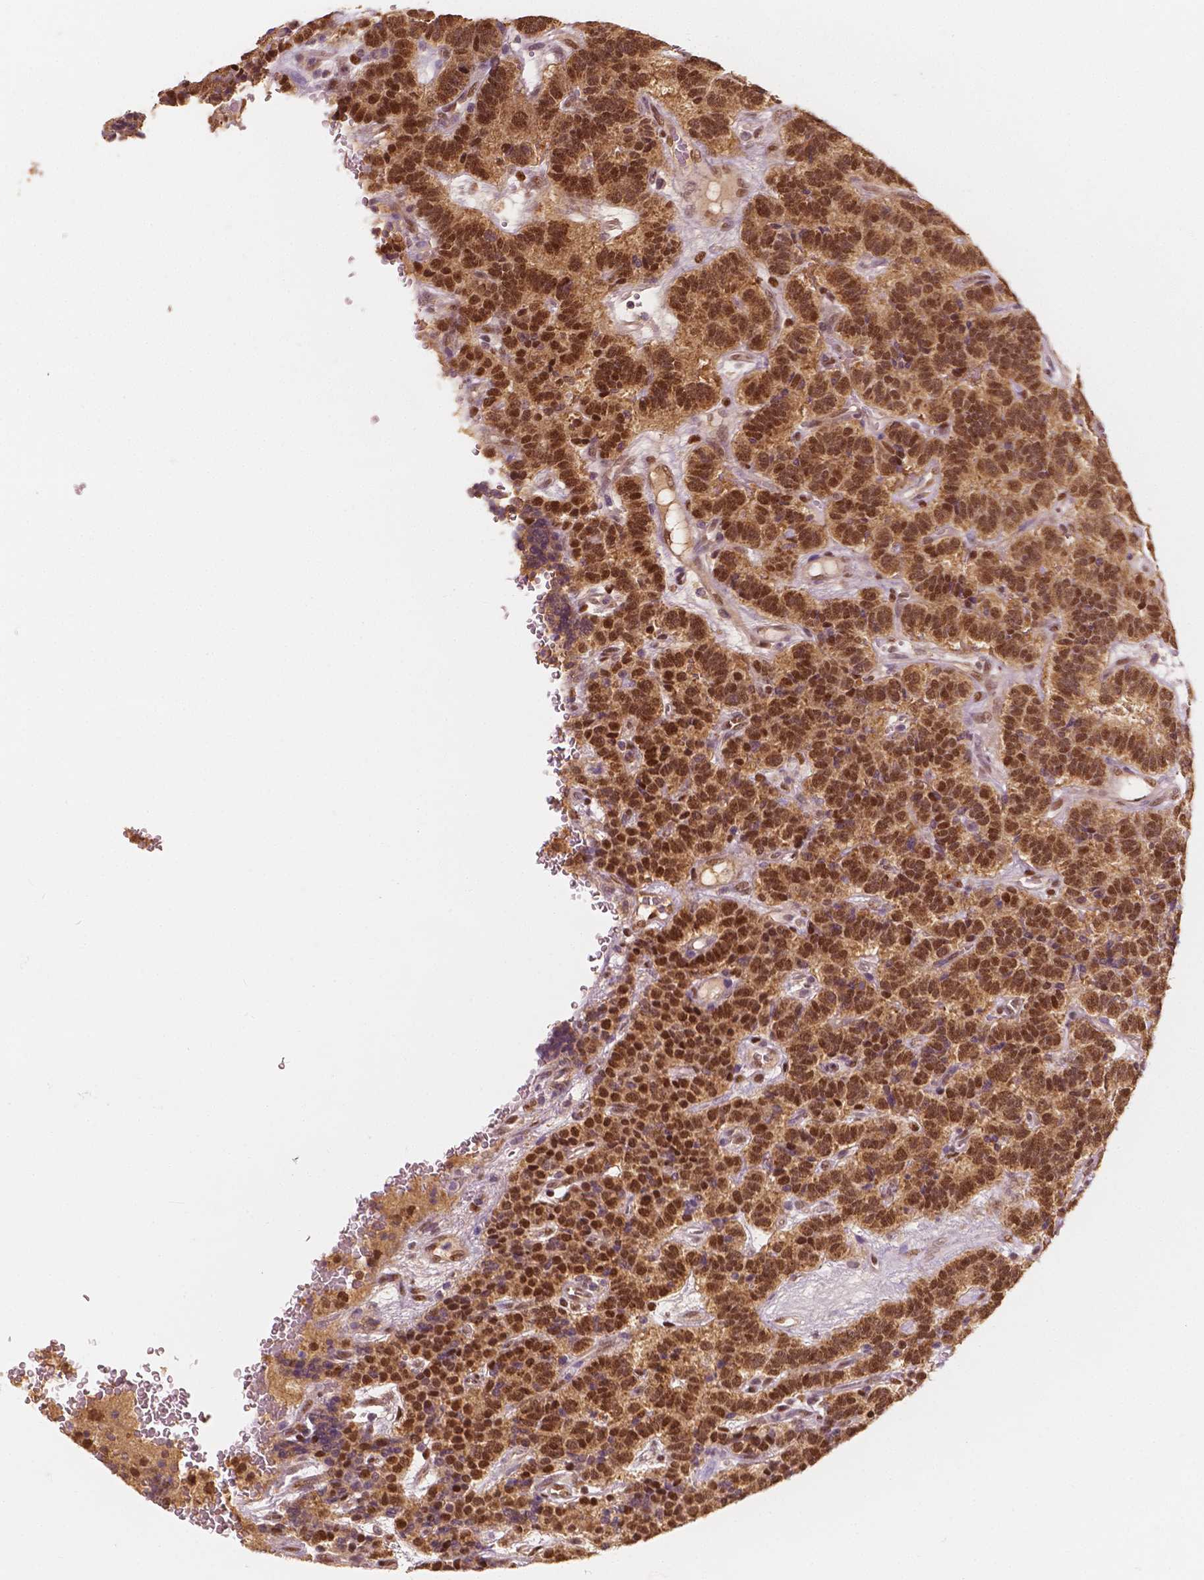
{"staining": {"intensity": "moderate", "quantity": ">75%", "location": "cytoplasmic/membranous,nuclear"}, "tissue": "carcinoid", "cell_type": "Tumor cells", "image_type": "cancer", "snomed": [{"axis": "morphology", "description": "Carcinoid, malignant, NOS"}, {"axis": "topography", "description": "Pancreas"}], "caption": "DAB immunohistochemical staining of human carcinoid displays moderate cytoplasmic/membranous and nuclear protein expression in approximately >75% of tumor cells.", "gene": "TBC1D17", "patient": {"sex": "male", "age": 36}}